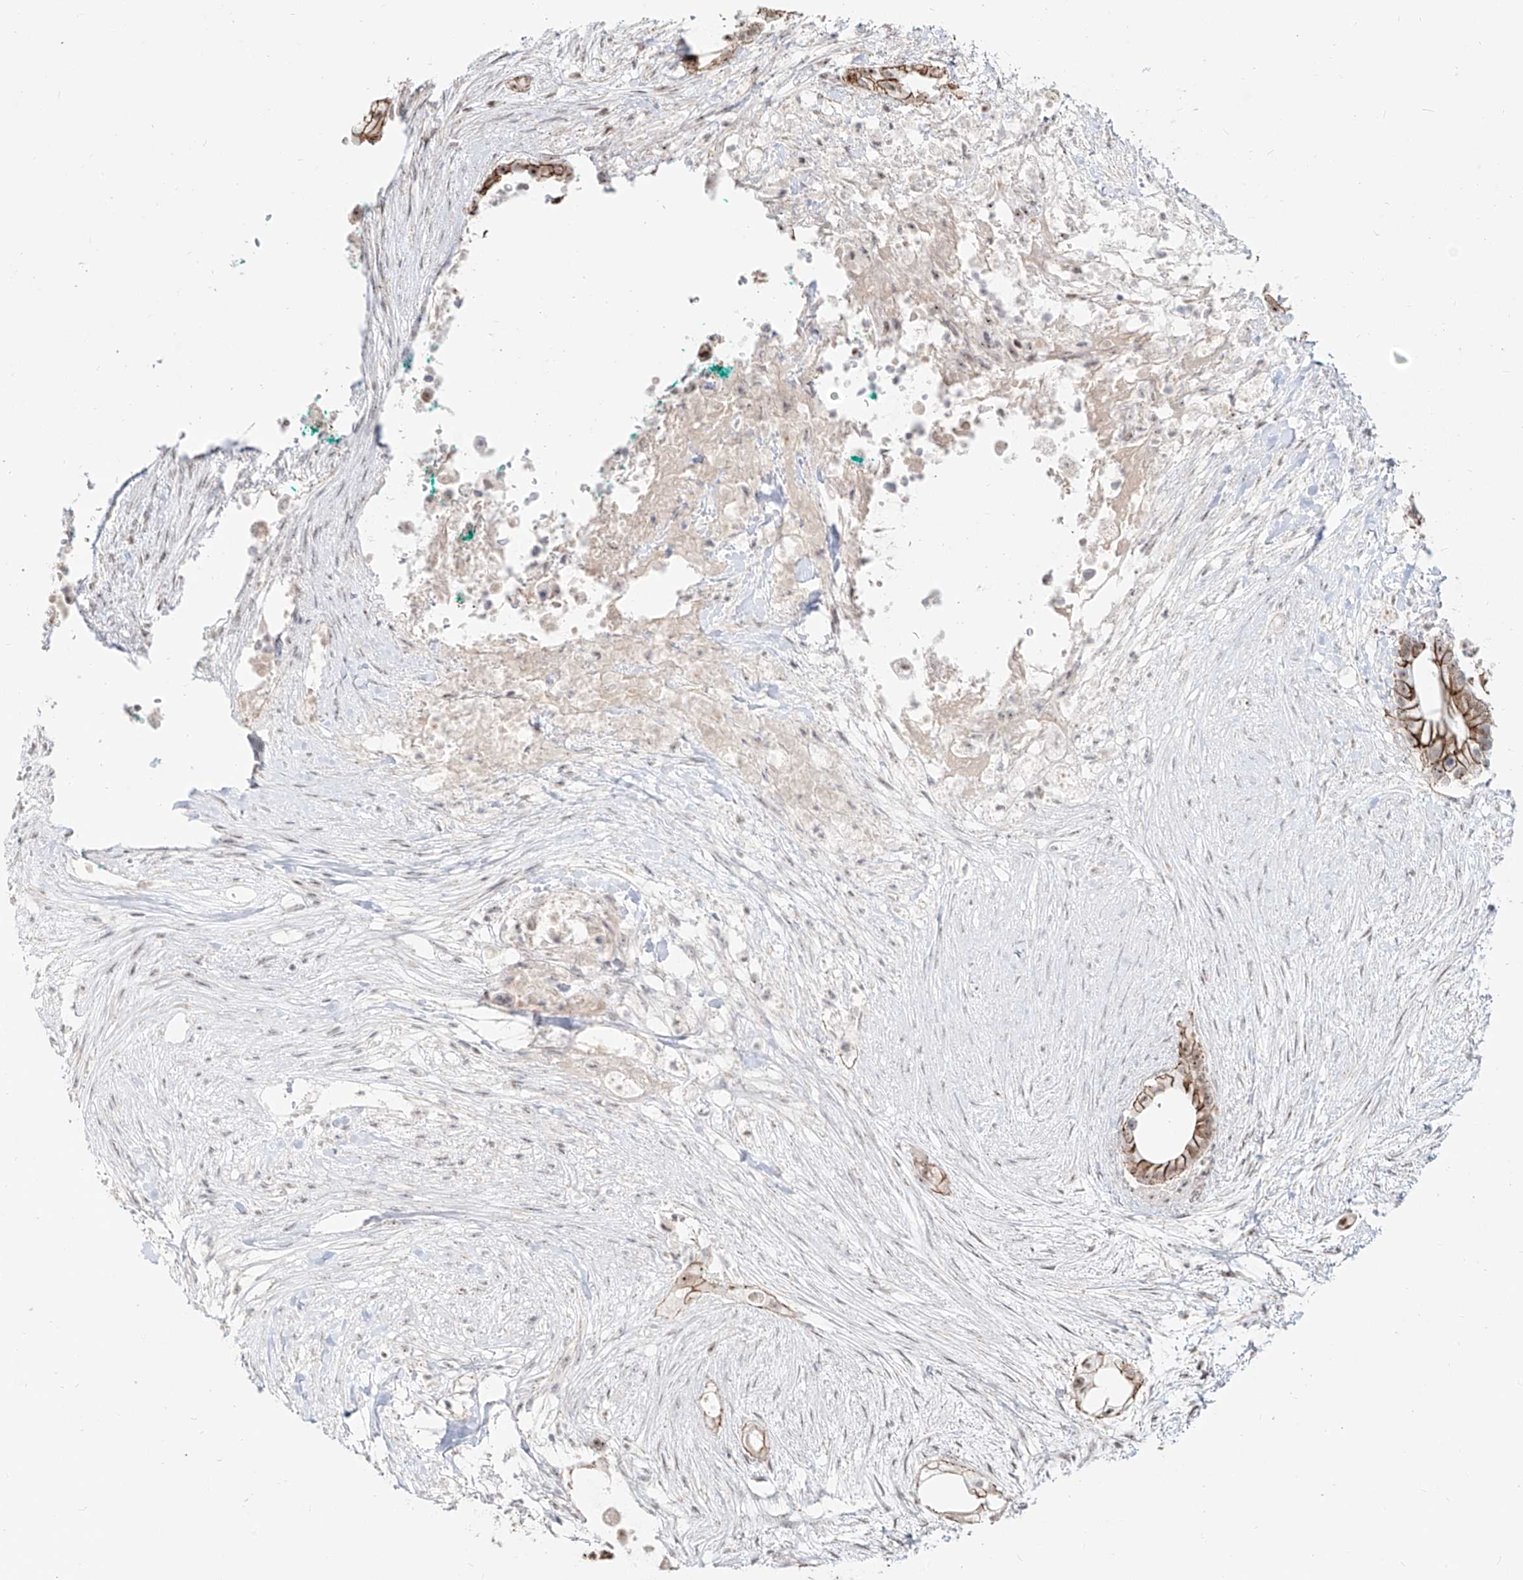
{"staining": {"intensity": "moderate", "quantity": ">75%", "location": "cytoplasmic/membranous,nuclear"}, "tissue": "pancreatic cancer", "cell_type": "Tumor cells", "image_type": "cancer", "snomed": [{"axis": "morphology", "description": "Adenocarcinoma, NOS"}, {"axis": "topography", "description": "Pancreas"}], "caption": "A high-resolution histopathology image shows immunohistochemistry (IHC) staining of pancreatic cancer, which displays moderate cytoplasmic/membranous and nuclear expression in approximately >75% of tumor cells.", "gene": "ZNF710", "patient": {"sex": "male", "age": 53}}